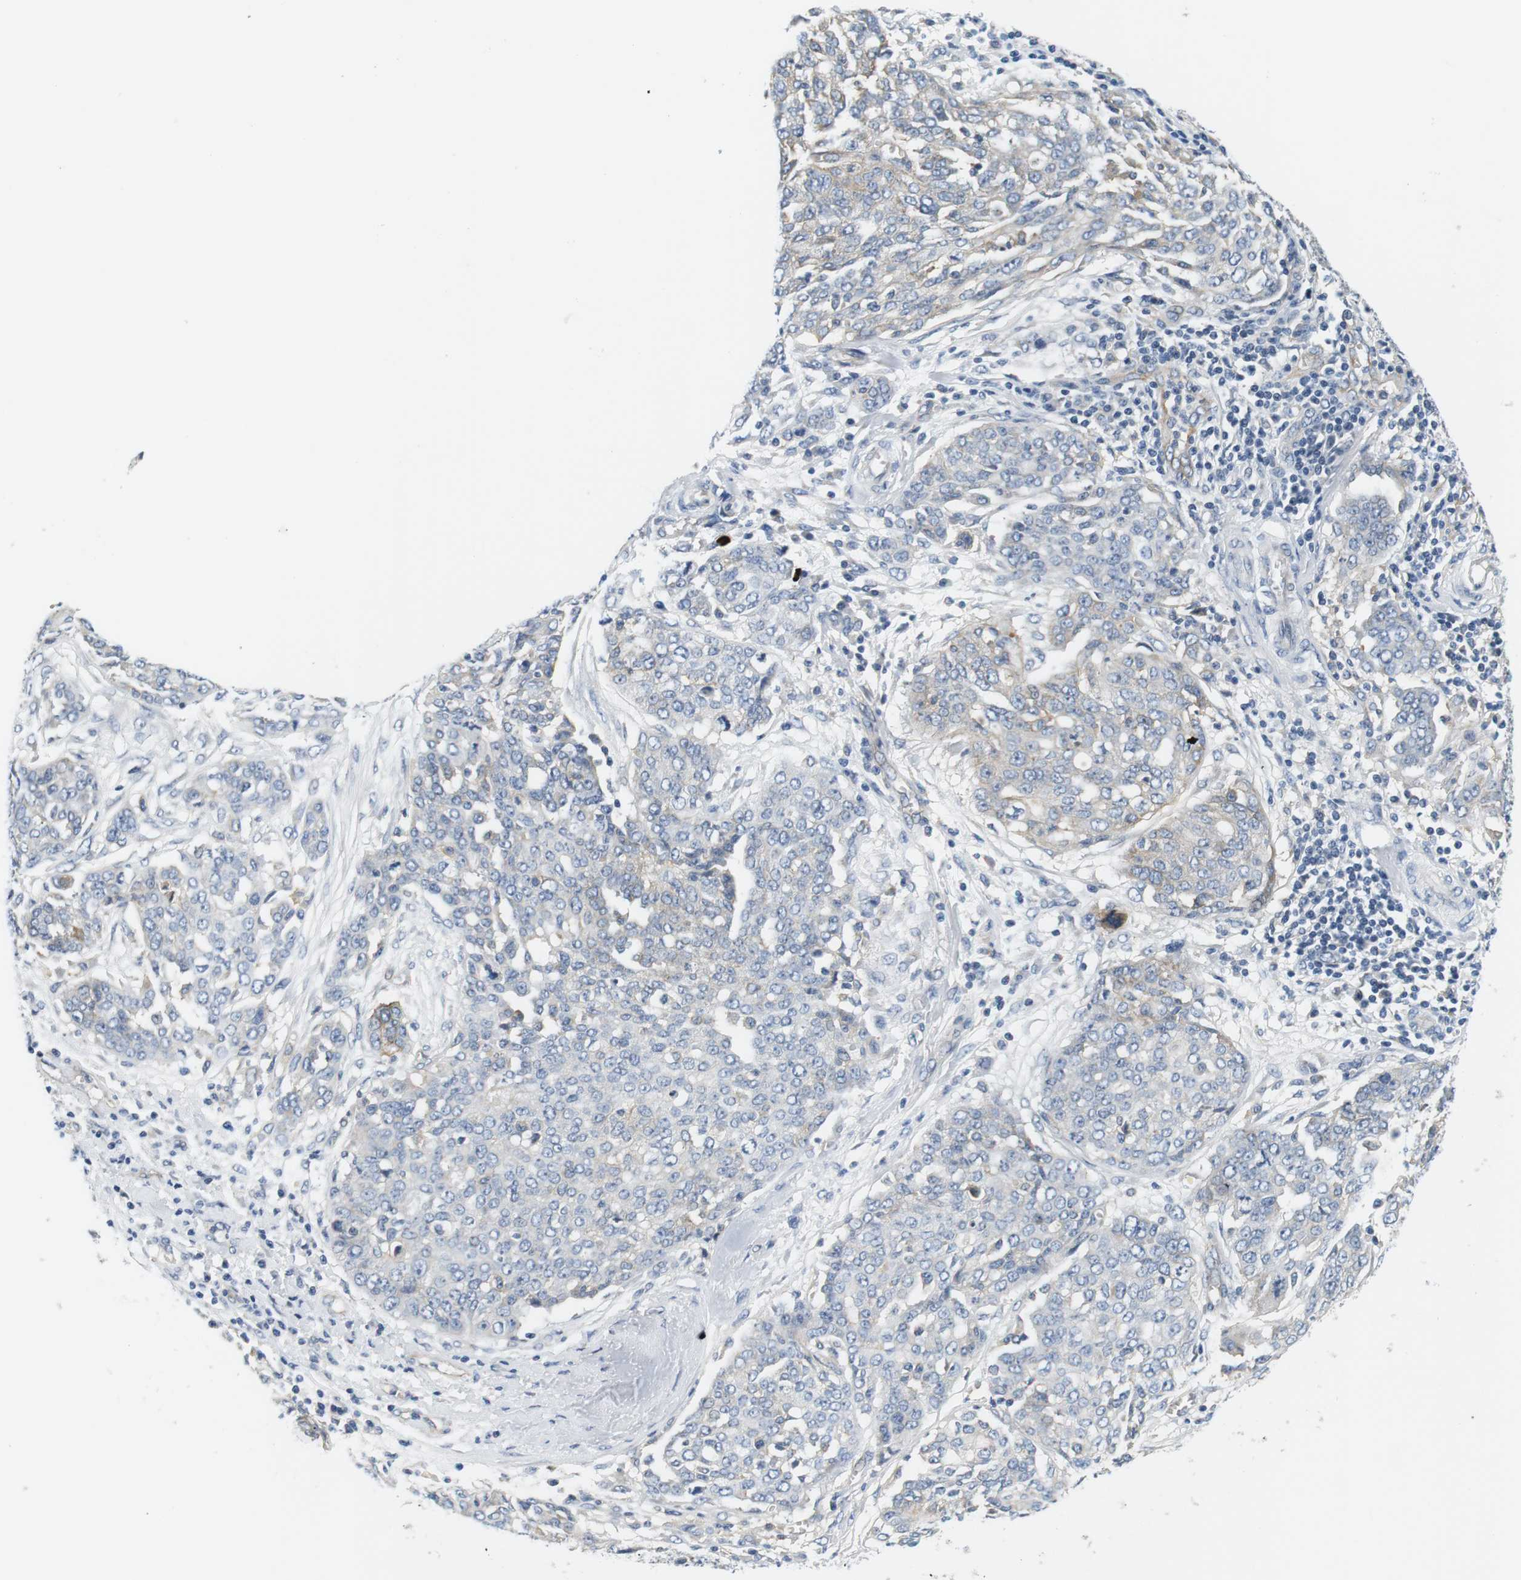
{"staining": {"intensity": "negative", "quantity": "none", "location": "none"}, "tissue": "ovarian cancer", "cell_type": "Tumor cells", "image_type": "cancer", "snomed": [{"axis": "morphology", "description": "Cystadenocarcinoma, serous, NOS"}, {"axis": "topography", "description": "Soft tissue"}, {"axis": "topography", "description": "Ovary"}], "caption": "Immunohistochemistry (IHC) histopathology image of human ovarian cancer stained for a protein (brown), which exhibits no expression in tumor cells.", "gene": "SLC30A1", "patient": {"sex": "female", "age": 57}}